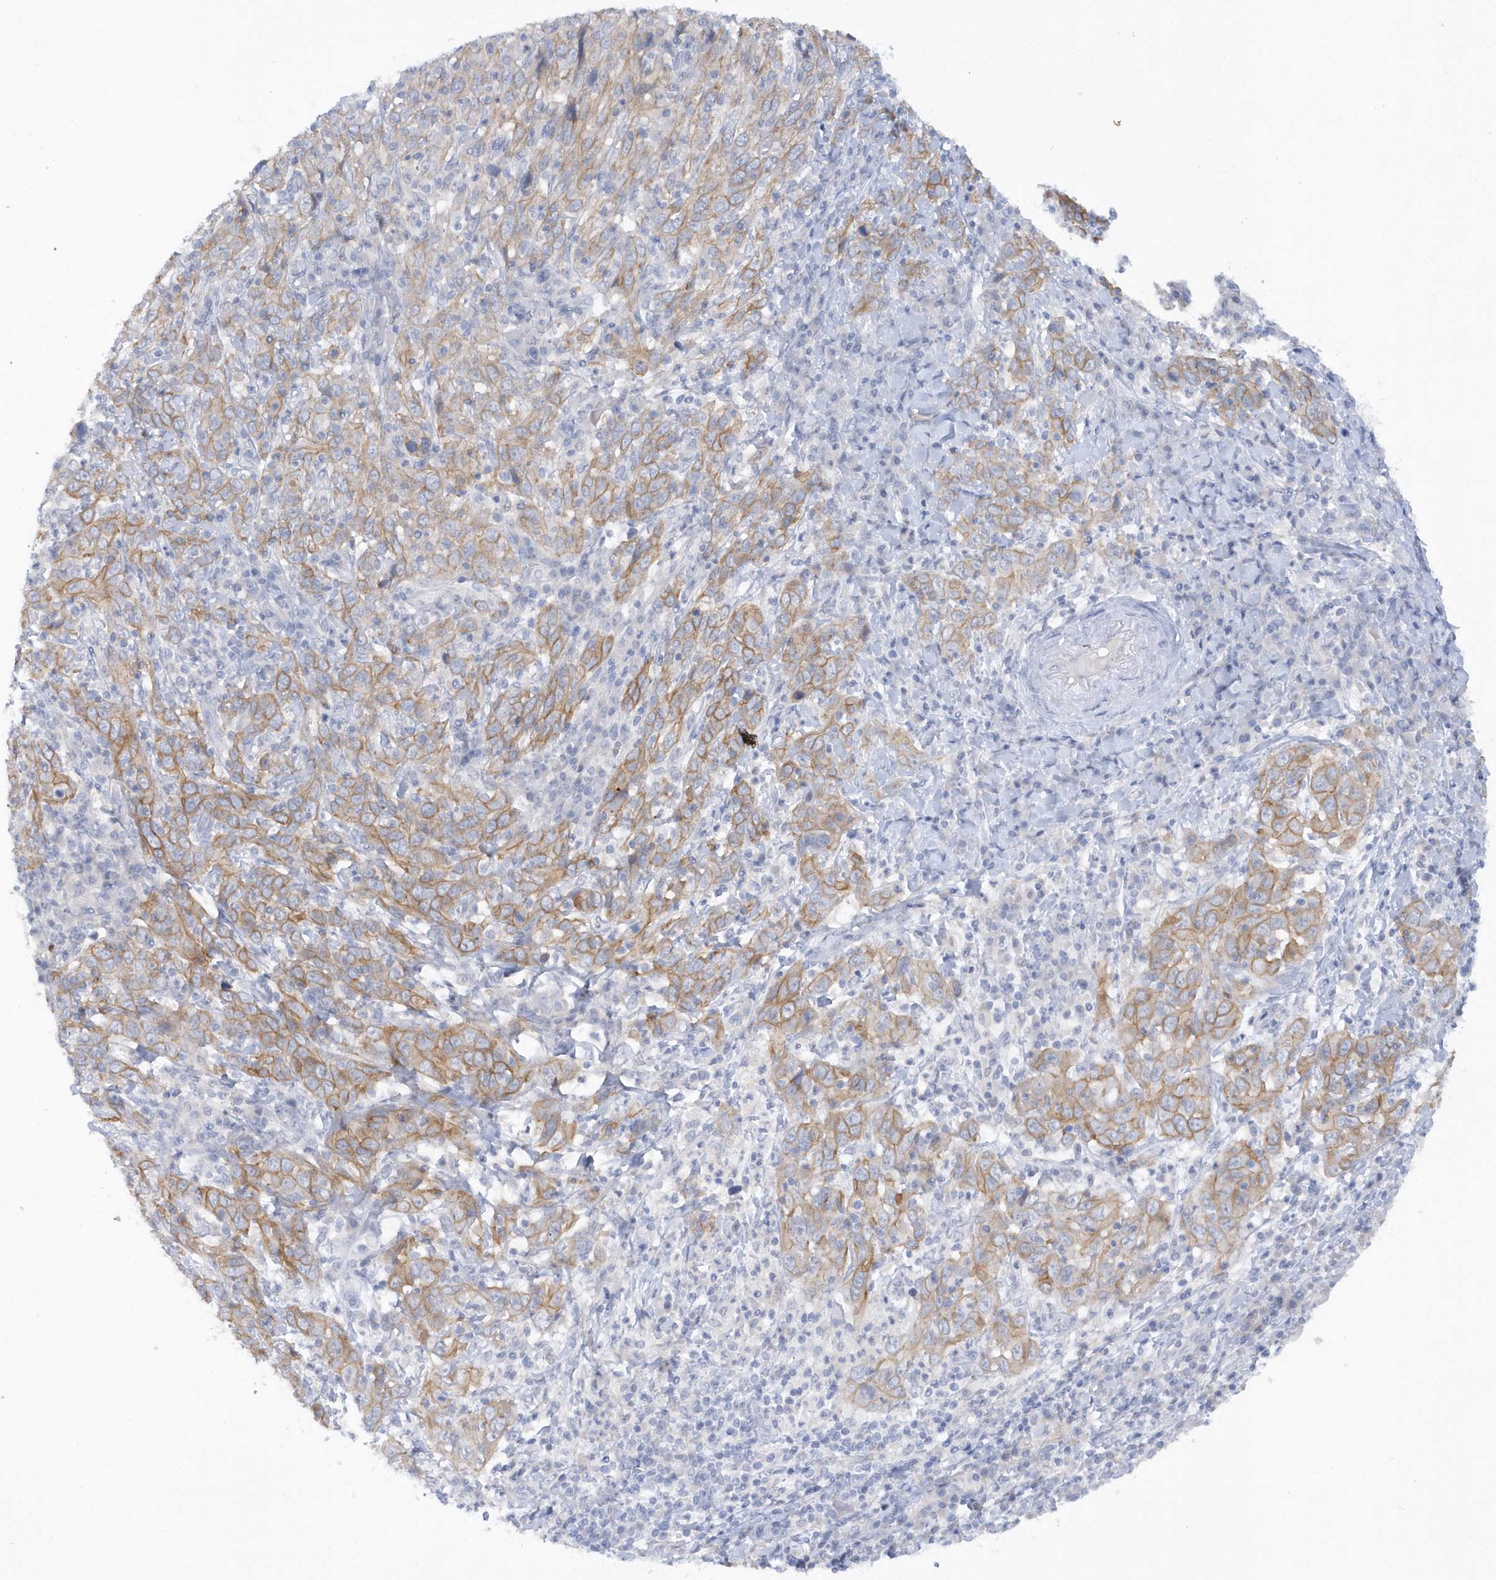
{"staining": {"intensity": "moderate", "quantity": ">75%", "location": "cytoplasmic/membranous"}, "tissue": "cervical cancer", "cell_type": "Tumor cells", "image_type": "cancer", "snomed": [{"axis": "morphology", "description": "Squamous cell carcinoma, NOS"}, {"axis": "topography", "description": "Cervix"}], "caption": "High-power microscopy captured an immunohistochemistry image of cervical squamous cell carcinoma, revealing moderate cytoplasmic/membranous staining in about >75% of tumor cells.", "gene": "RPE", "patient": {"sex": "female", "age": 46}}